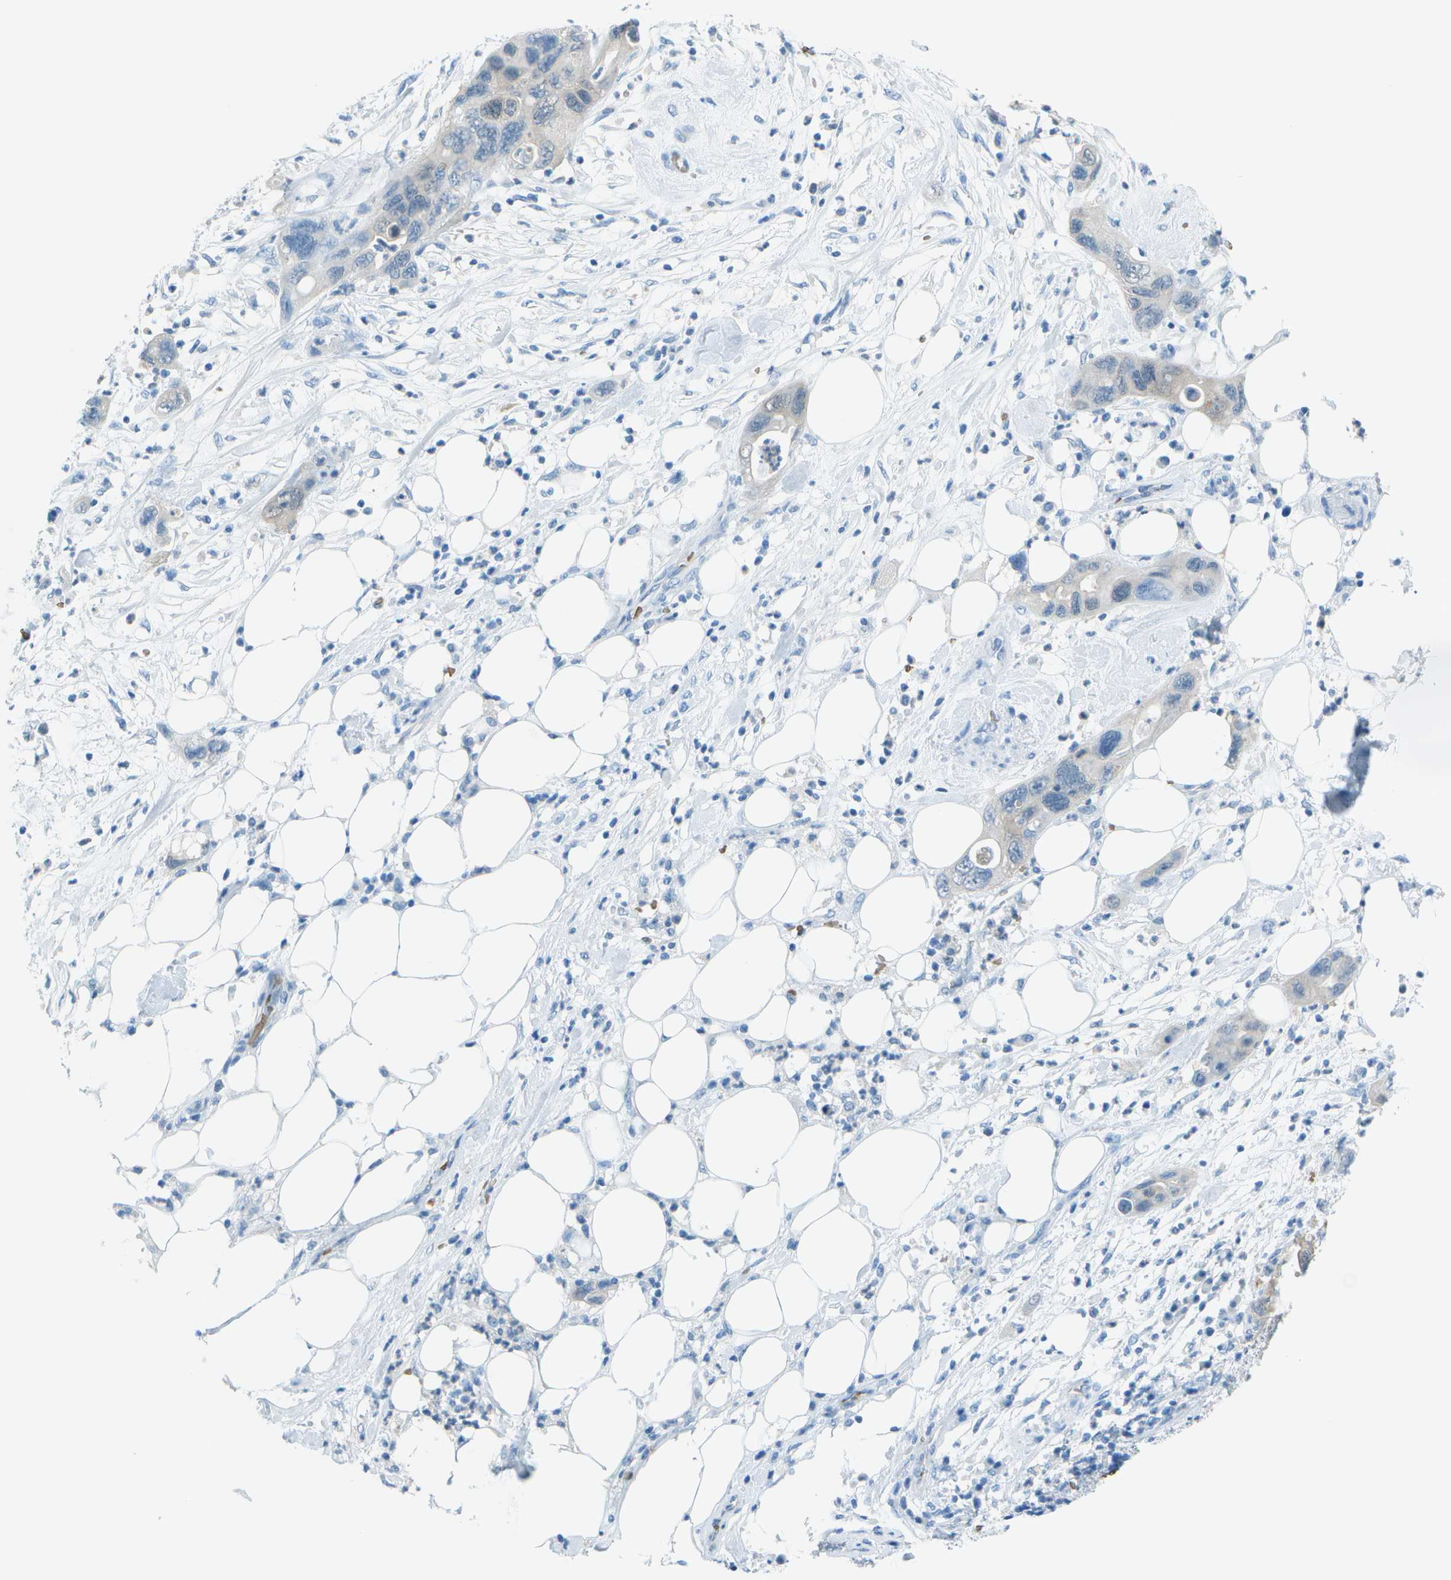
{"staining": {"intensity": "weak", "quantity": "<25%", "location": "cytoplasmic/membranous,nuclear"}, "tissue": "pancreatic cancer", "cell_type": "Tumor cells", "image_type": "cancer", "snomed": [{"axis": "morphology", "description": "Adenocarcinoma, NOS"}, {"axis": "topography", "description": "Pancreas"}], "caption": "Immunohistochemistry (IHC) micrograph of human adenocarcinoma (pancreatic) stained for a protein (brown), which displays no positivity in tumor cells.", "gene": "ASL", "patient": {"sex": "female", "age": 71}}